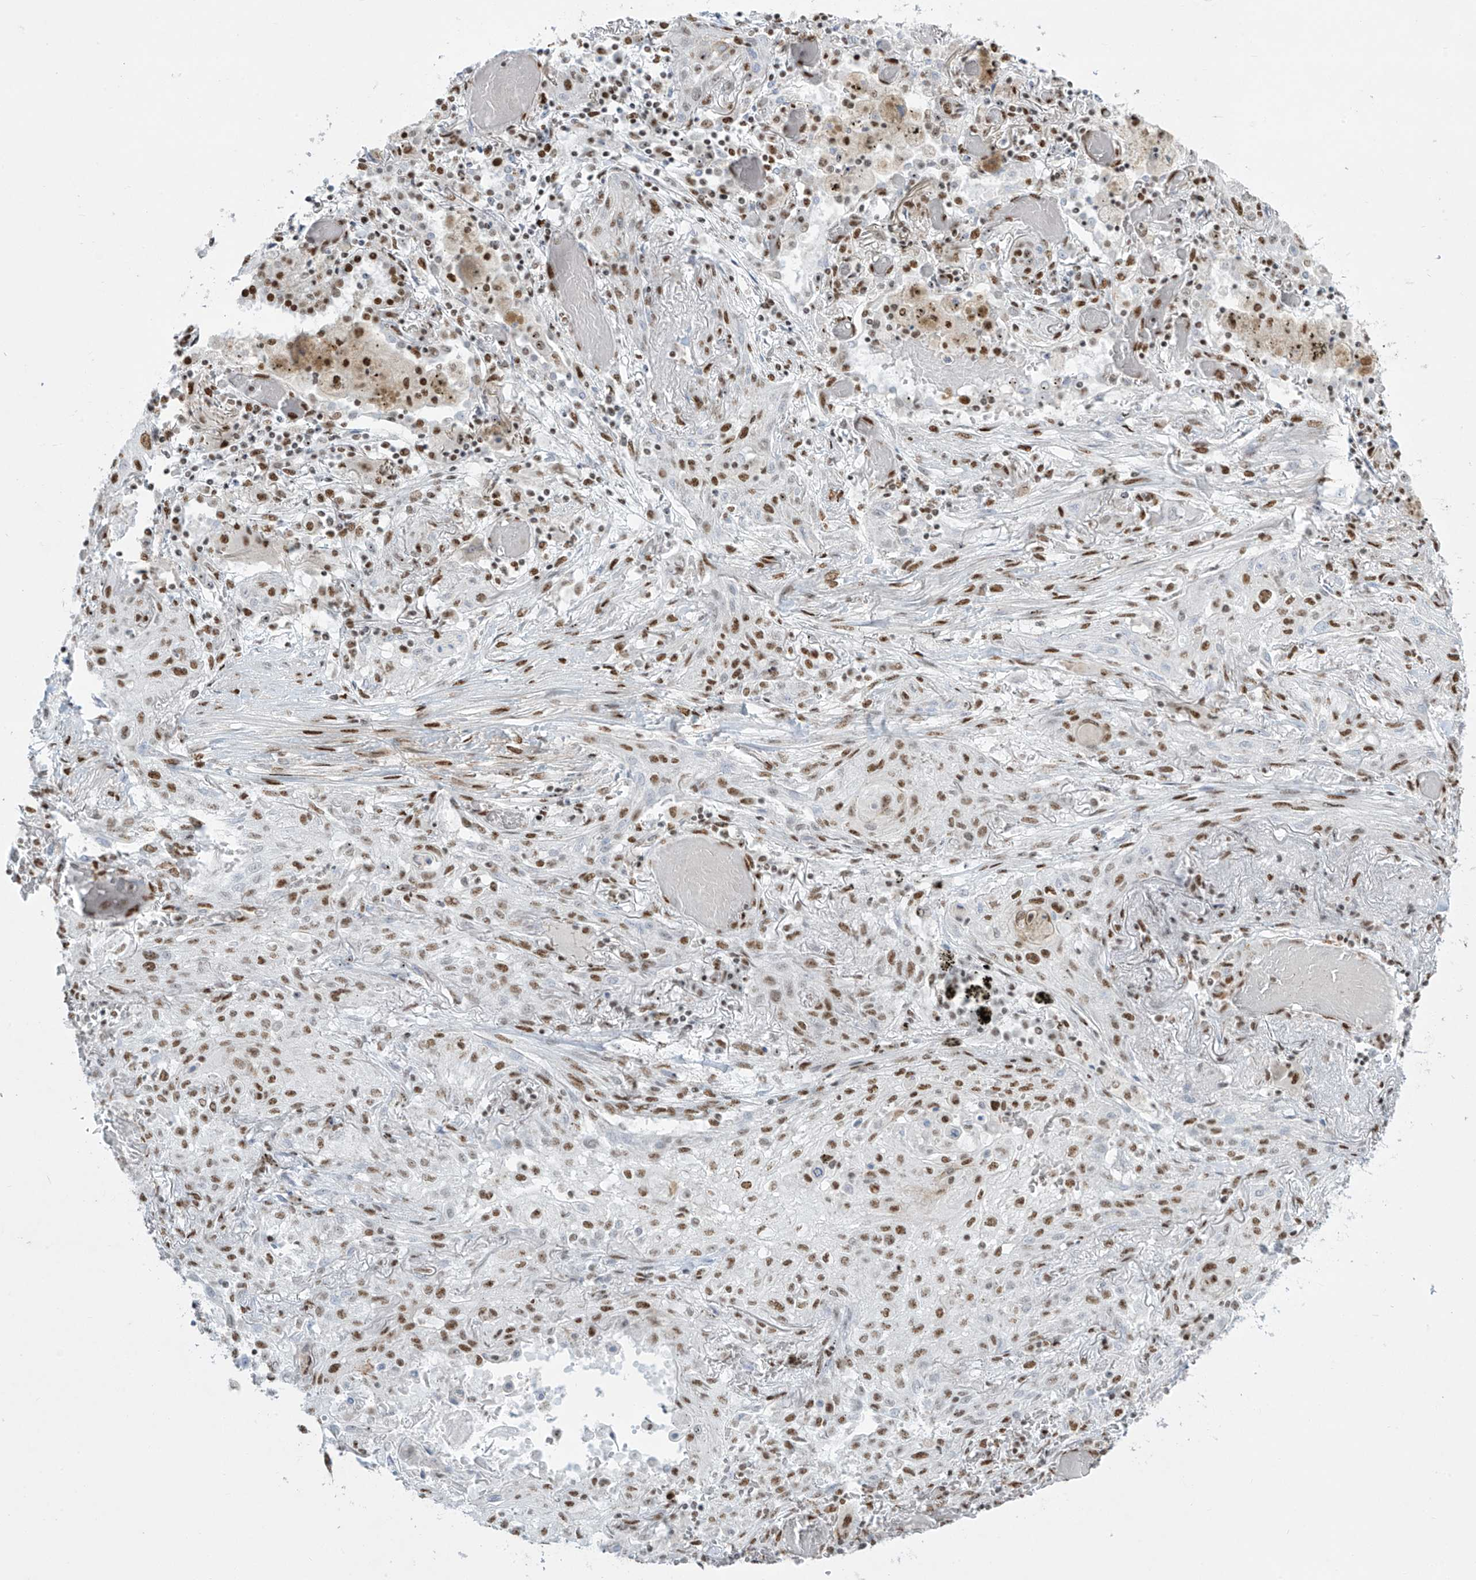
{"staining": {"intensity": "moderate", "quantity": ">75%", "location": "nuclear"}, "tissue": "lung cancer", "cell_type": "Tumor cells", "image_type": "cancer", "snomed": [{"axis": "morphology", "description": "Squamous cell carcinoma, NOS"}, {"axis": "topography", "description": "Lung"}], "caption": "Brown immunohistochemical staining in human lung squamous cell carcinoma displays moderate nuclear staining in about >75% of tumor cells. (Stains: DAB (3,3'-diaminobenzidine) in brown, nuclei in blue, Microscopy: brightfield microscopy at high magnification).", "gene": "MS4A6A", "patient": {"sex": "female", "age": 47}}